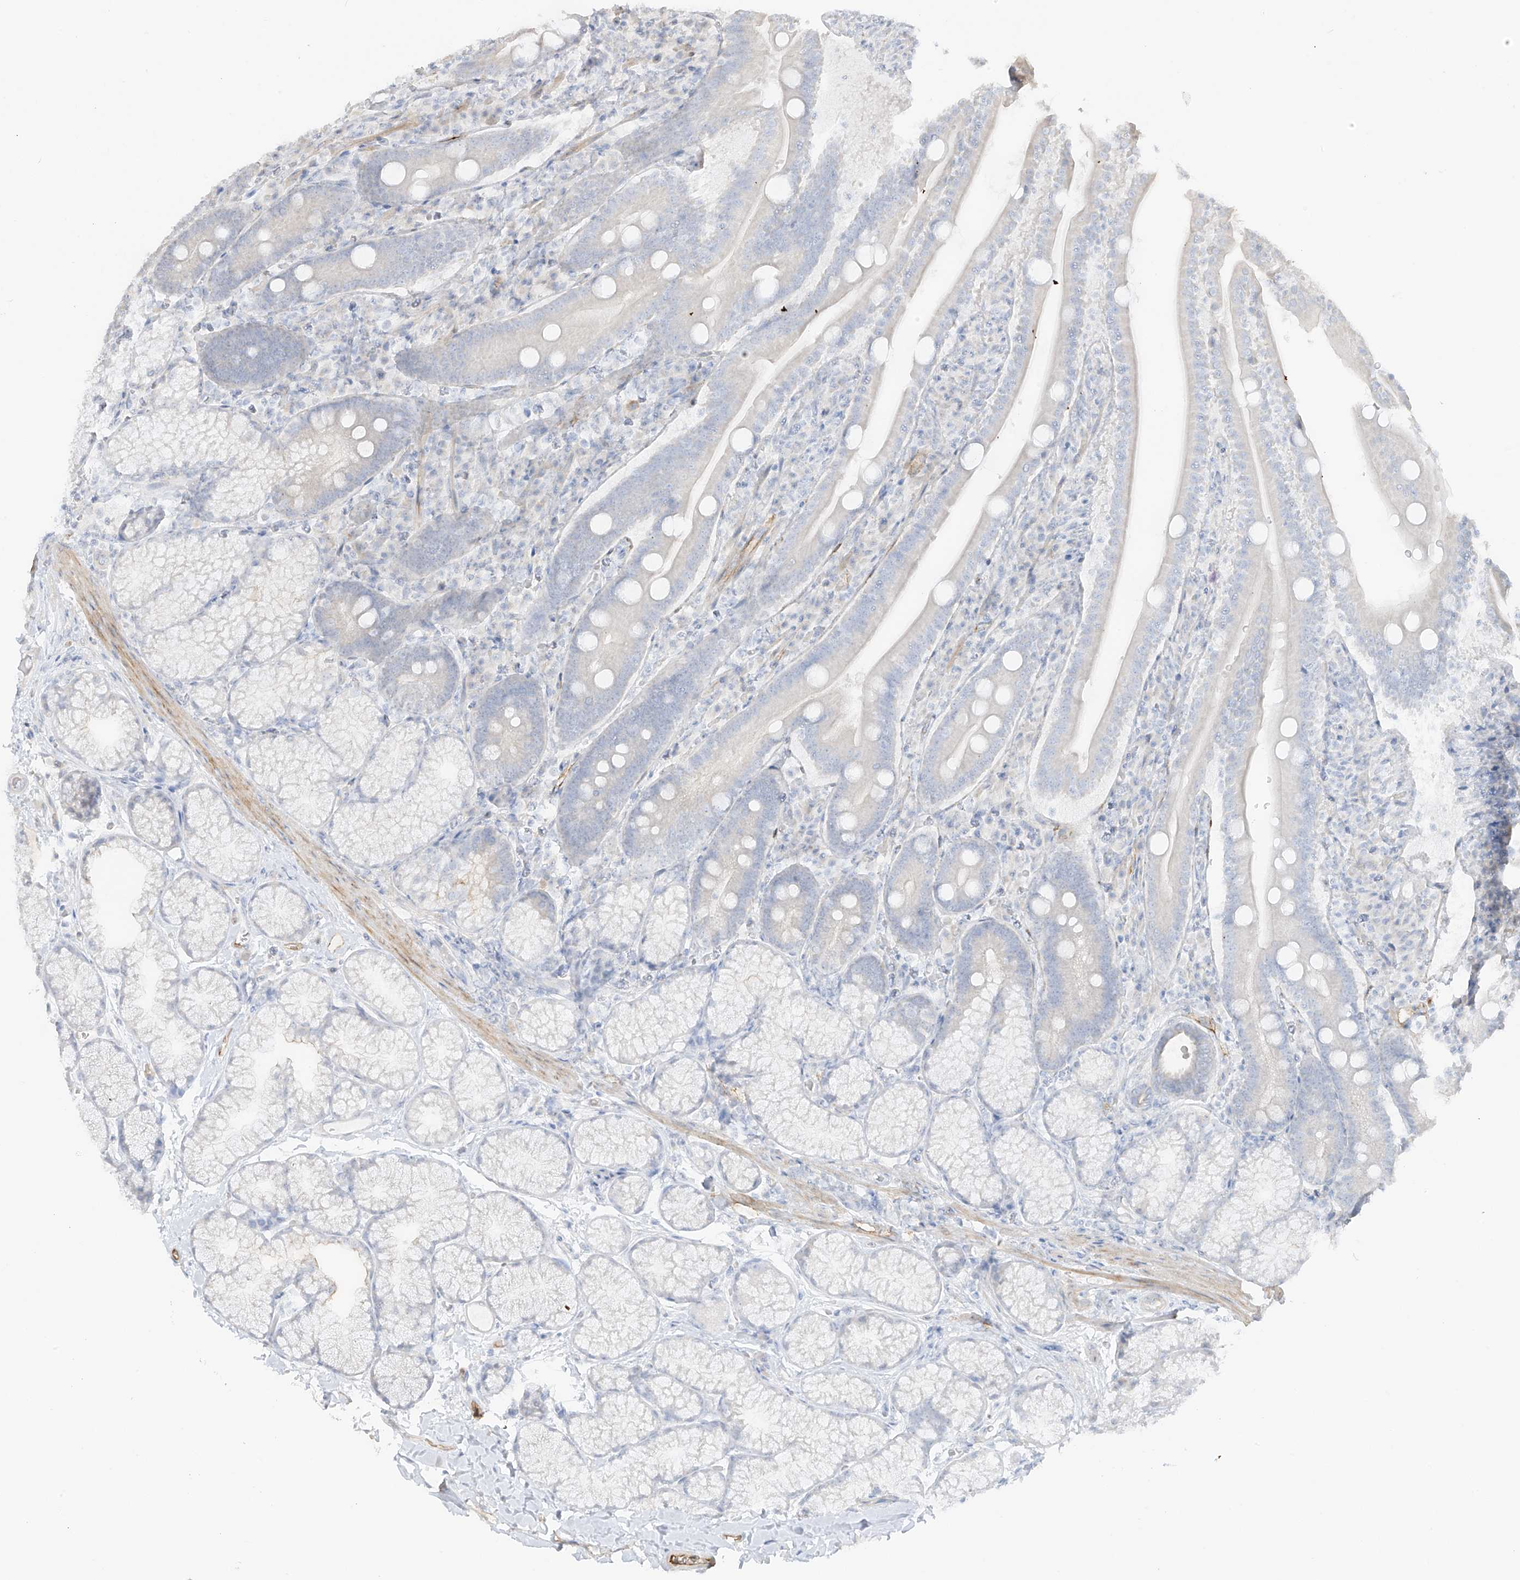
{"staining": {"intensity": "negative", "quantity": "none", "location": "none"}, "tissue": "duodenum", "cell_type": "Glandular cells", "image_type": "normal", "snomed": [{"axis": "morphology", "description": "Normal tissue, NOS"}, {"axis": "topography", "description": "Duodenum"}], "caption": "The photomicrograph exhibits no staining of glandular cells in unremarkable duodenum.", "gene": "C11orf87", "patient": {"sex": "male", "age": 35}}